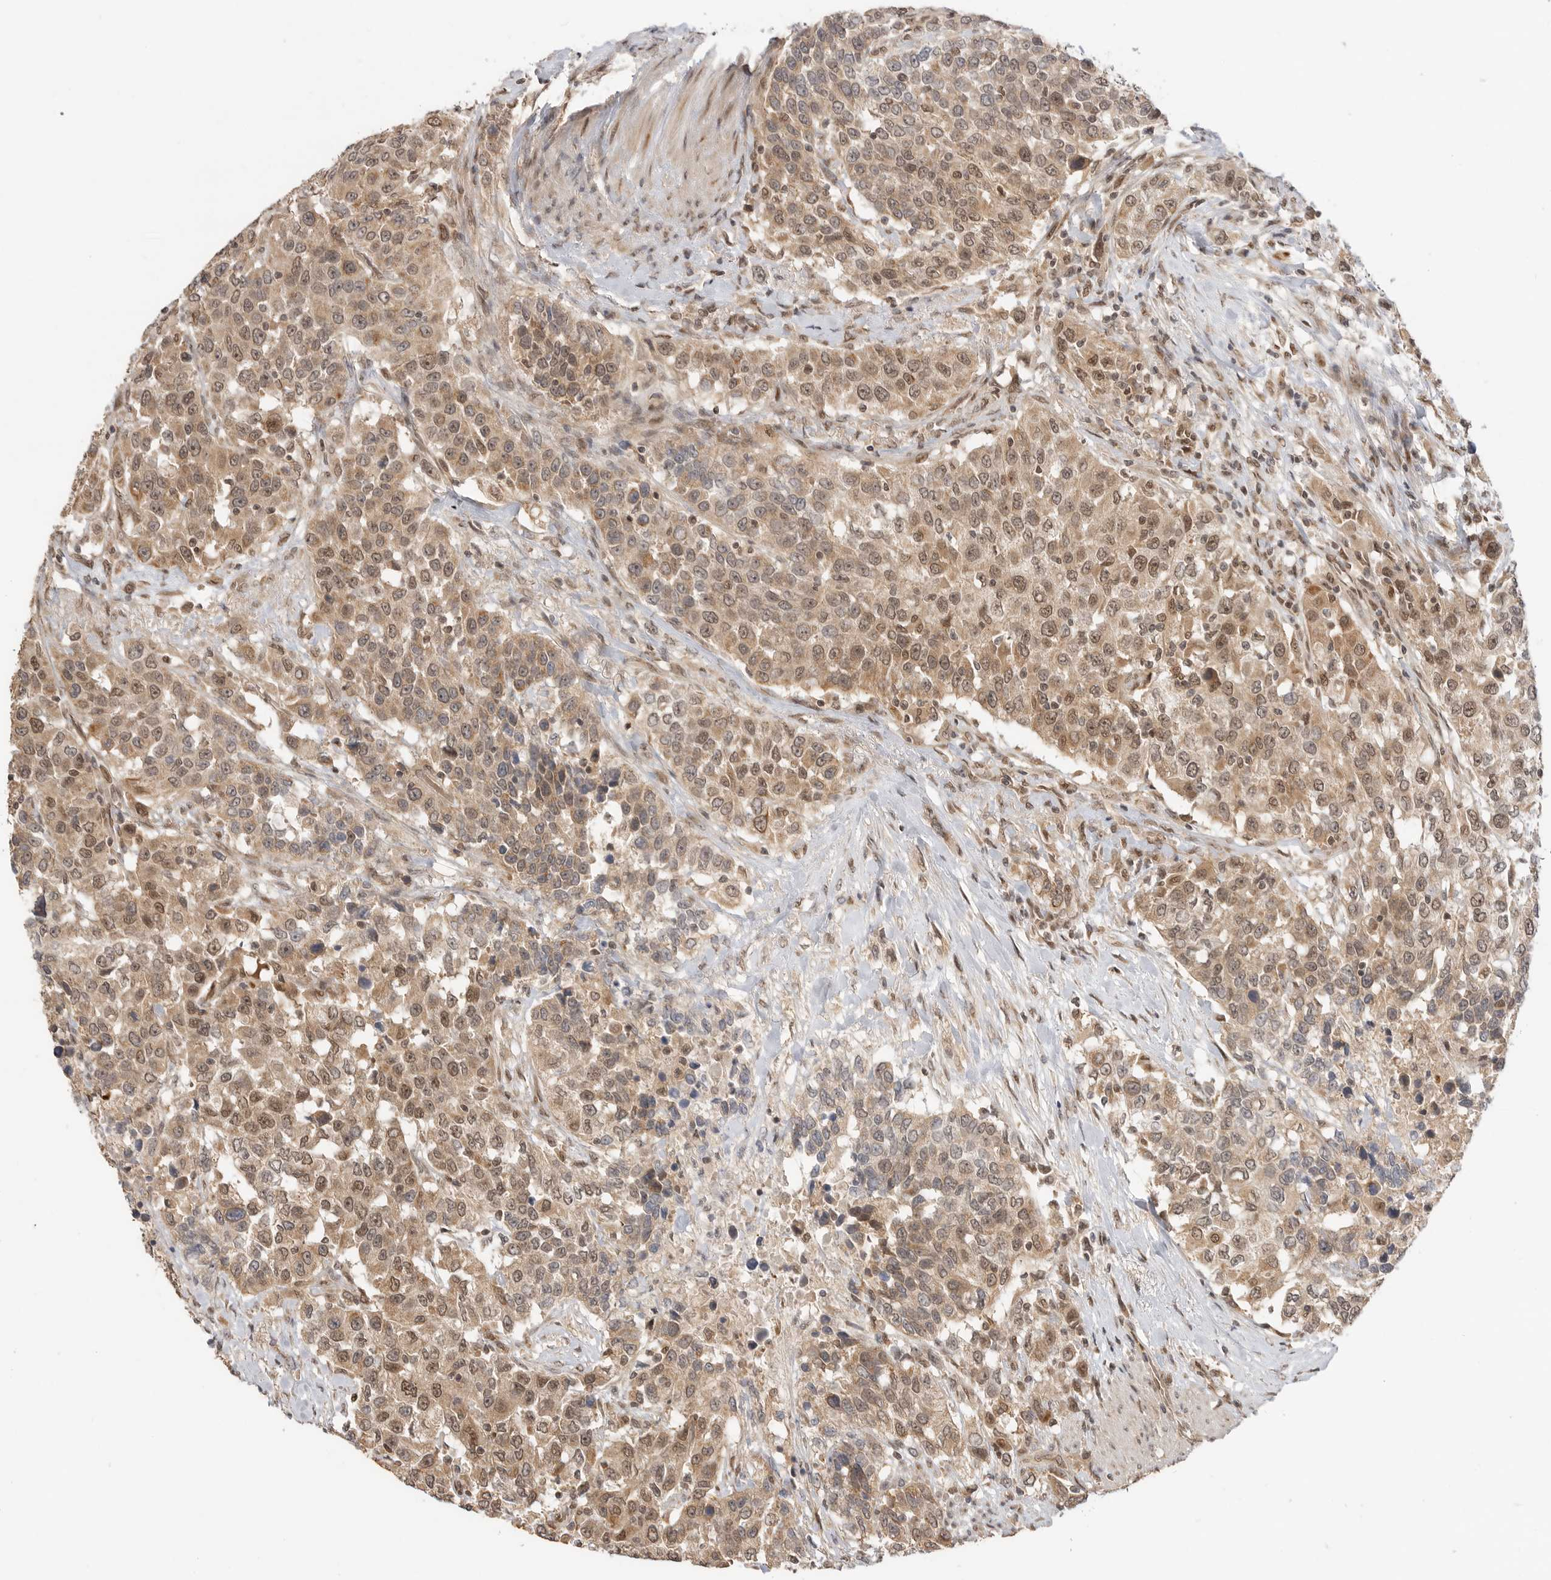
{"staining": {"intensity": "moderate", "quantity": ">75%", "location": "cytoplasmic/membranous,nuclear"}, "tissue": "urothelial cancer", "cell_type": "Tumor cells", "image_type": "cancer", "snomed": [{"axis": "morphology", "description": "Urothelial carcinoma, High grade"}, {"axis": "topography", "description": "Urinary bladder"}], "caption": "Immunohistochemical staining of urothelial cancer exhibits moderate cytoplasmic/membranous and nuclear protein staining in about >75% of tumor cells. (DAB (3,3'-diaminobenzidine) IHC with brightfield microscopy, high magnification).", "gene": "ALKAL1", "patient": {"sex": "female", "age": 80}}